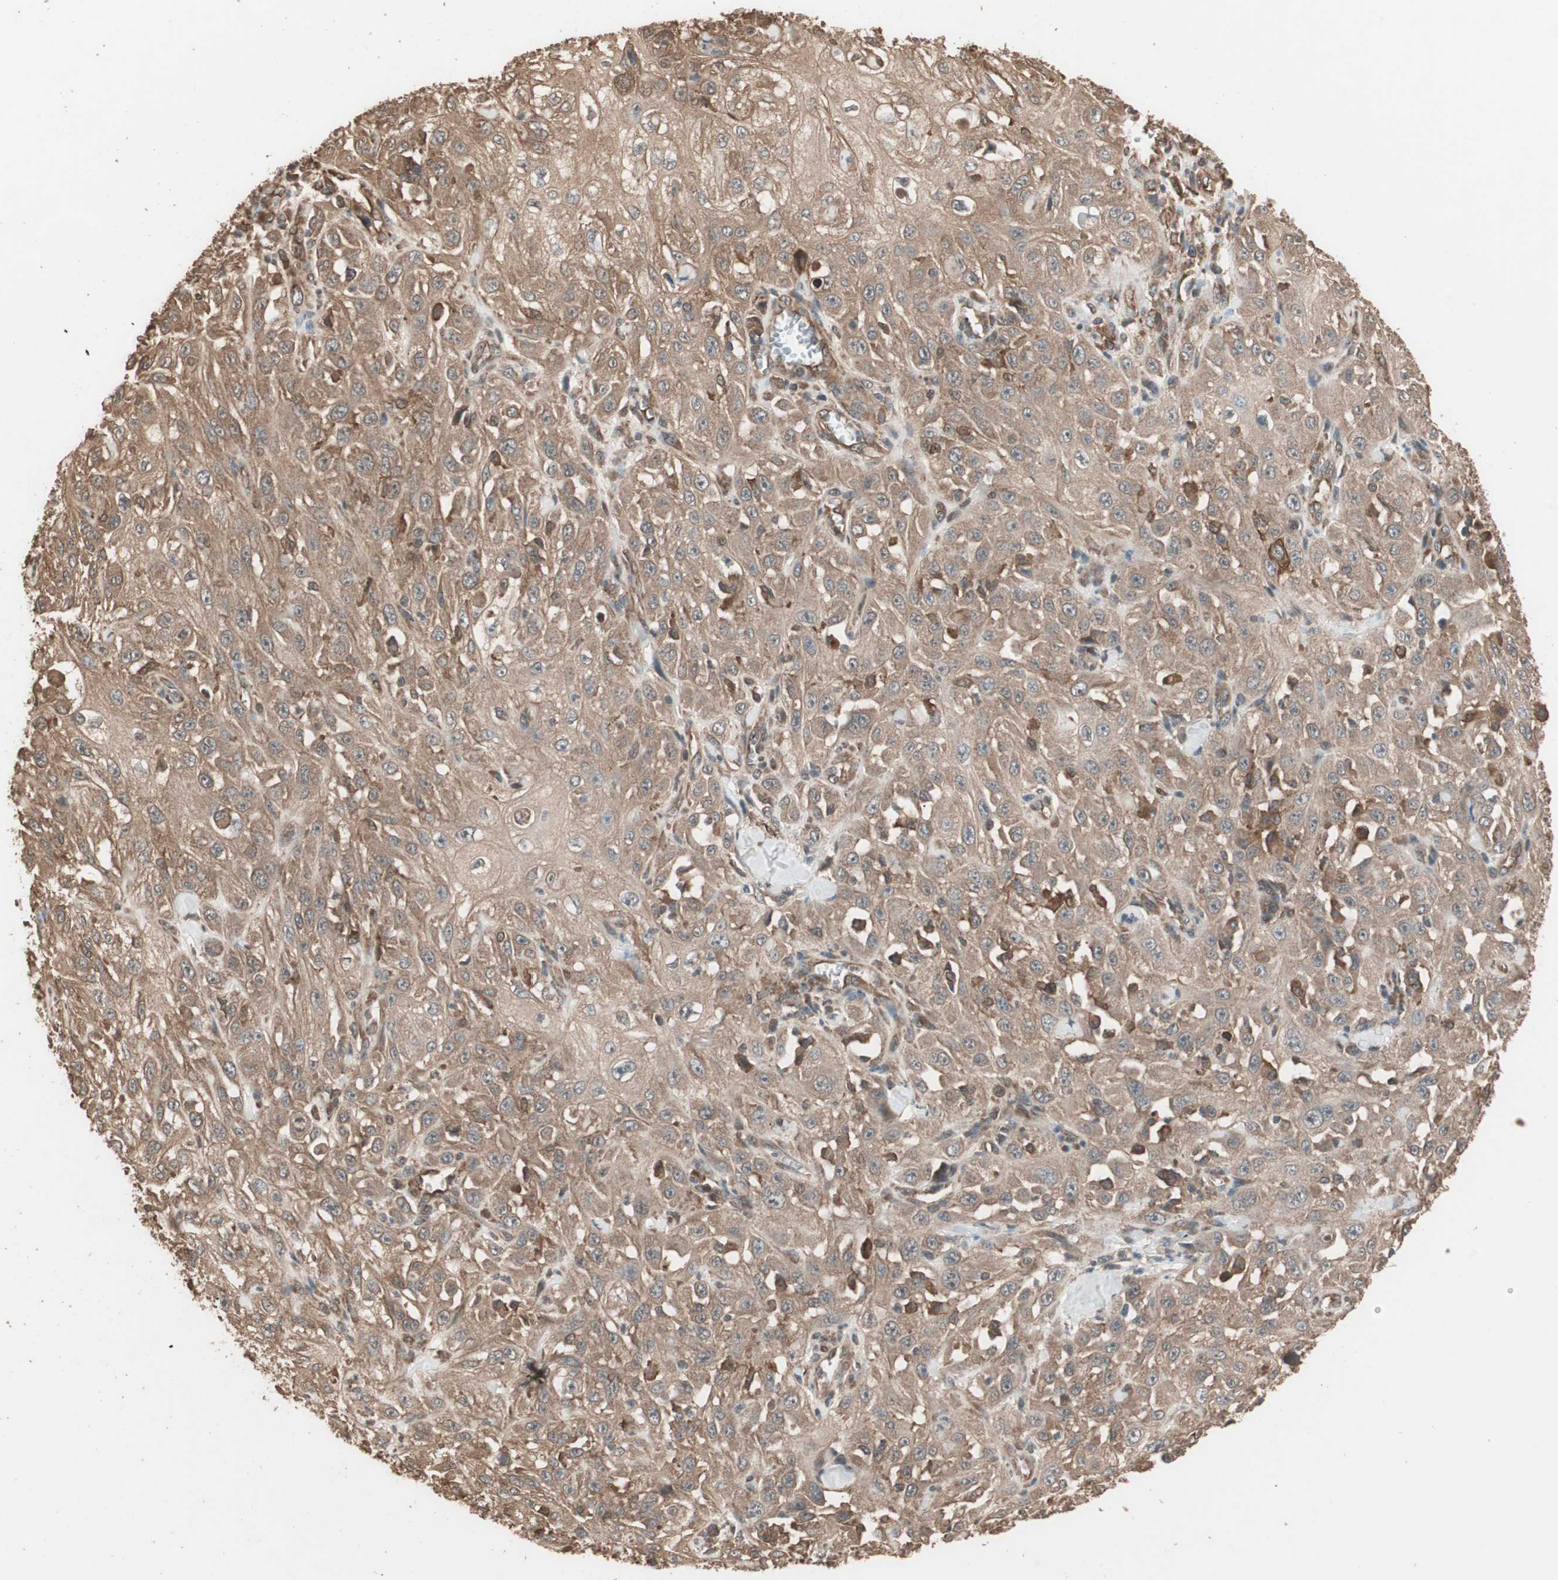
{"staining": {"intensity": "moderate", "quantity": ">75%", "location": "cytoplasmic/membranous"}, "tissue": "skin cancer", "cell_type": "Tumor cells", "image_type": "cancer", "snomed": [{"axis": "morphology", "description": "Squamous cell carcinoma, NOS"}, {"axis": "morphology", "description": "Squamous cell carcinoma, metastatic, NOS"}, {"axis": "topography", "description": "Skin"}, {"axis": "topography", "description": "Lymph node"}], "caption": "Skin cancer stained with DAB IHC reveals medium levels of moderate cytoplasmic/membranous staining in about >75% of tumor cells.", "gene": "CCN4", "patient": {"sex": "male", "age": 75}}